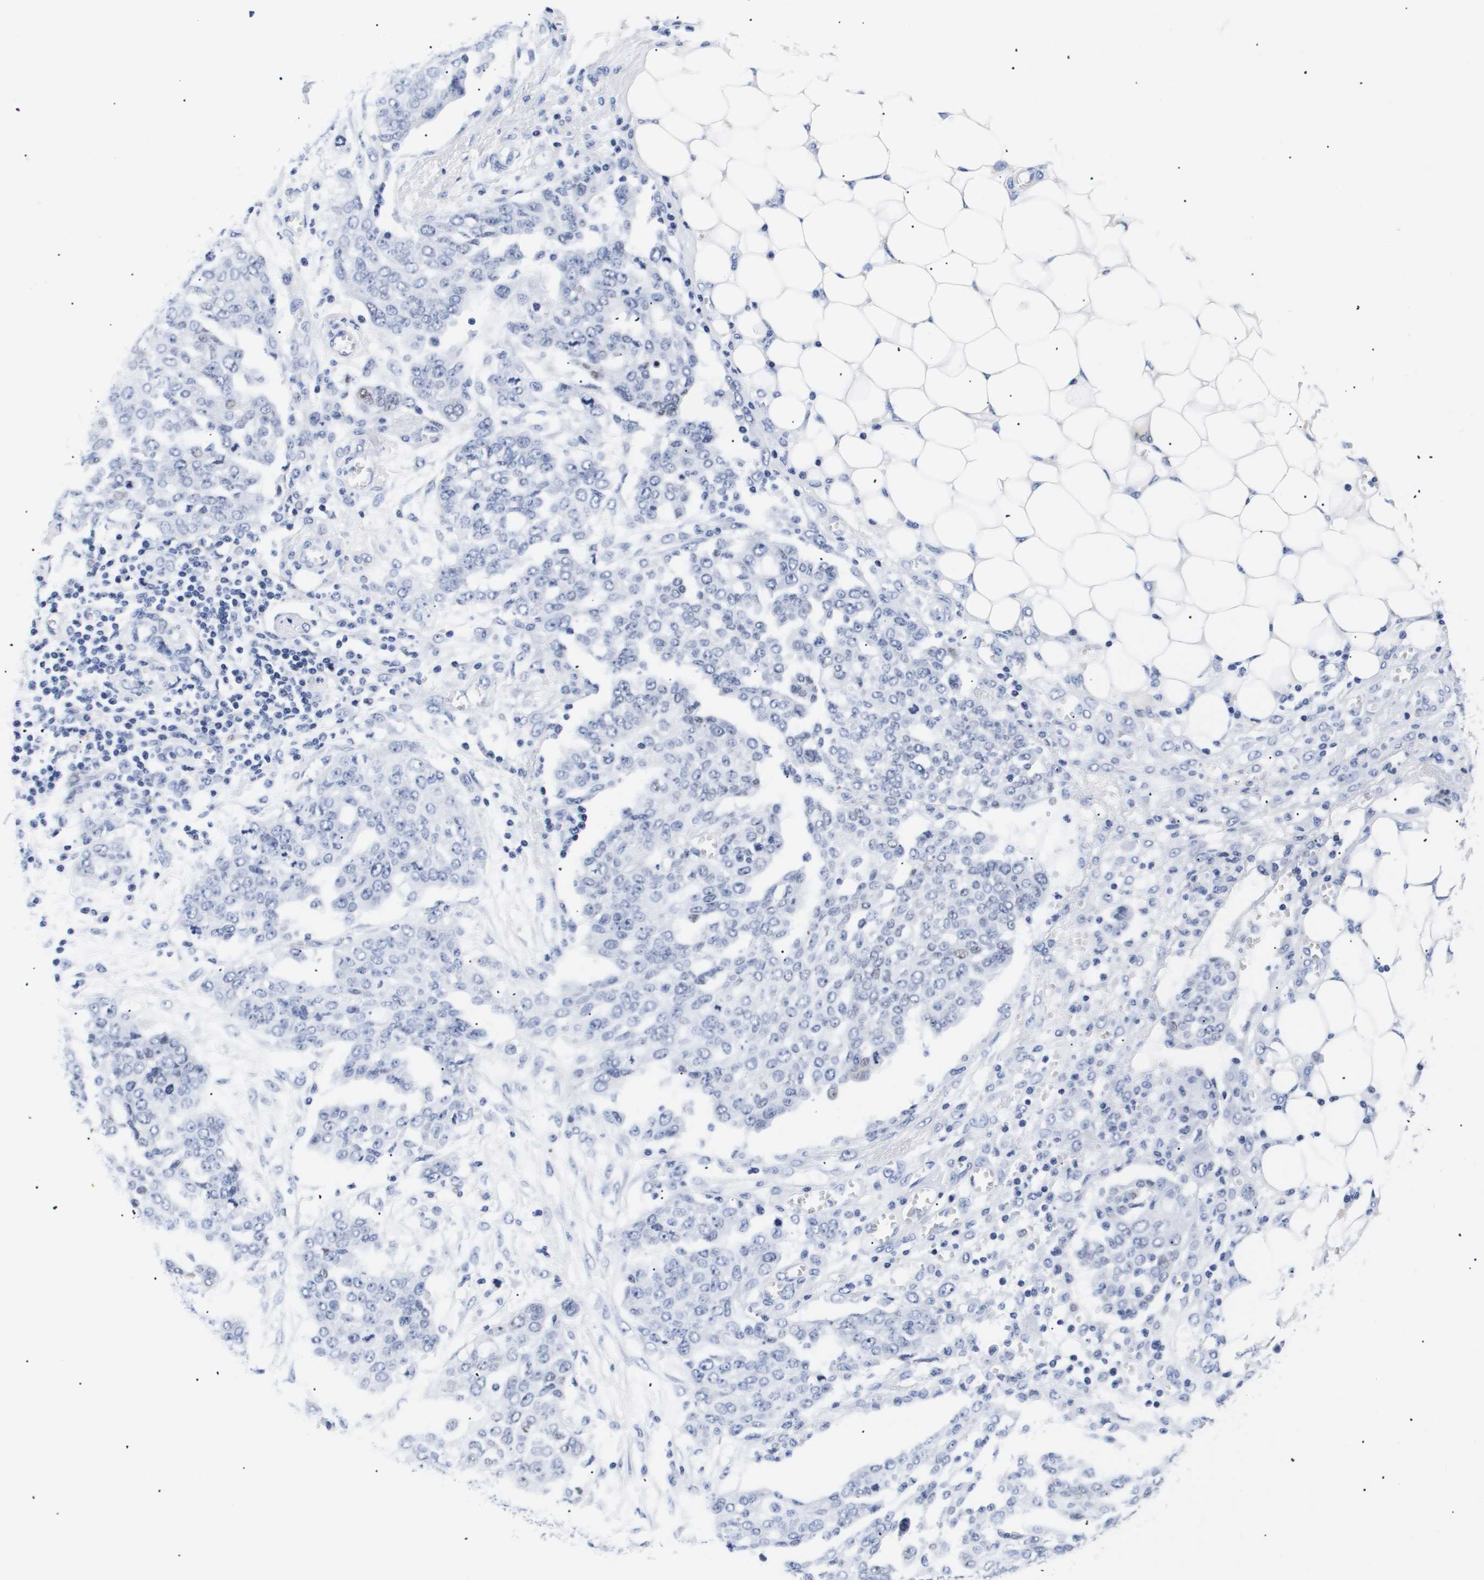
{"staining": {"intensity": "negative", "quantity": "none", "location": "none"}, "tissue": "ovarian cancer", "cell_type": "Tumor cells", "image_type": "cancer", "snomed": [{"axis": "morphology", "description": "Cystadenocarcinoma, serous, NOS"}, {"axis": "topography", "description": "Soft tissue"}, {"axis": "topography", "description": "Ovary"}], "caption": "Tumor cells show no significant expression in serous cystadenocarcinoma (ovarian).", "gene": "SHD", "patient": {"sex": "female", "age": 57}}